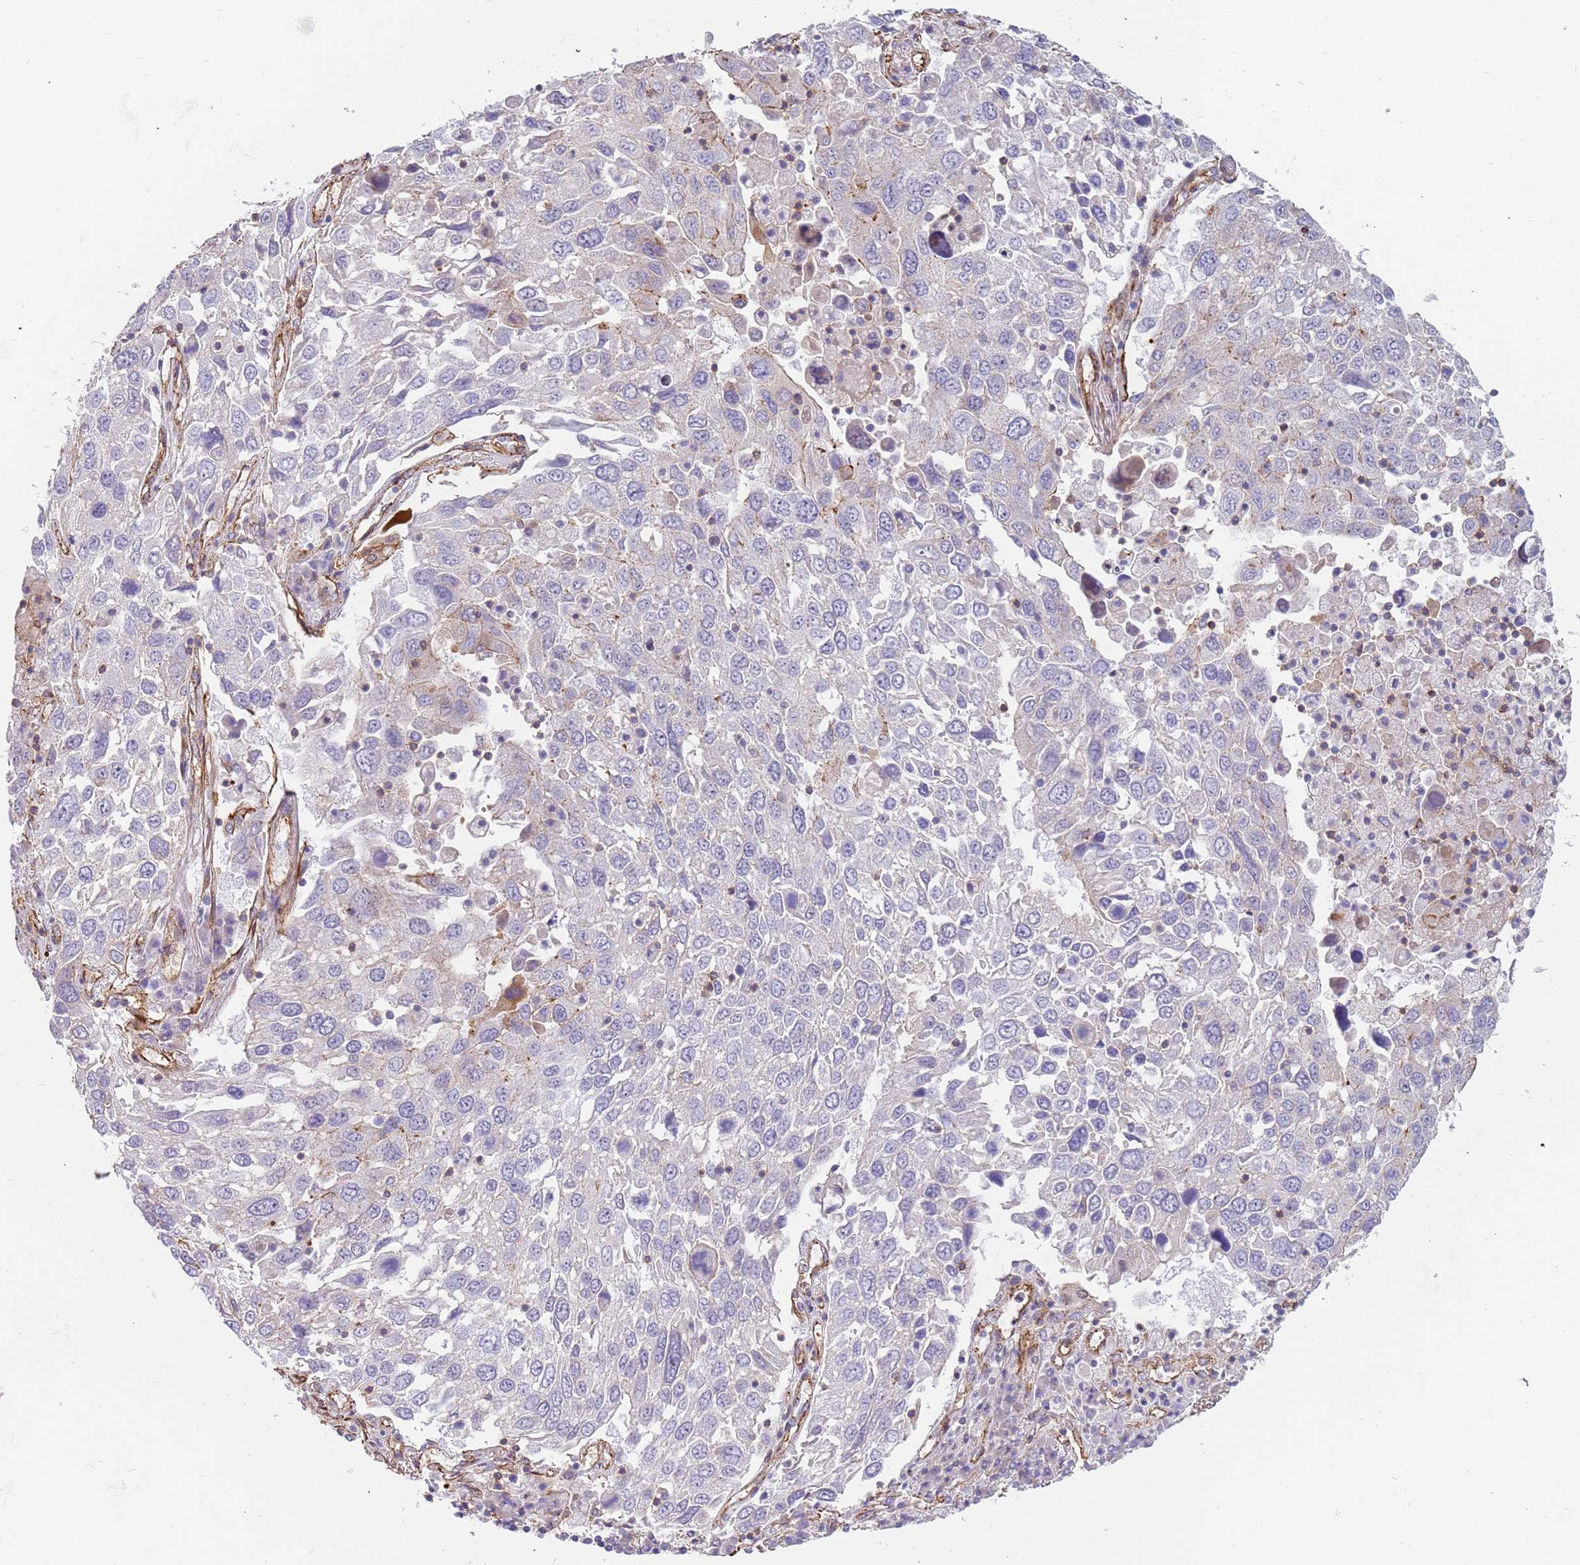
{"staining": {"intensity": "negative", "quantity": "none", "location": "none"}, "tissue": "lung cancer", "cell_type": "Tumor cells", "image_type": "cancer", "snomed": [{"axis": "morphology", "description": "Squamous cell carcinoma, NOS"}, {"axis": "topography", "description": "Lung"}], "caption": "Histopathology image shows no significant protein expression in tumor cells of lung cancer. (DAB (3,3'-diaminobenzidine) IHC with hematoxylin counter stain).", "gene": "GFRAL", "patient": {"sex": "male", "age": 65}}